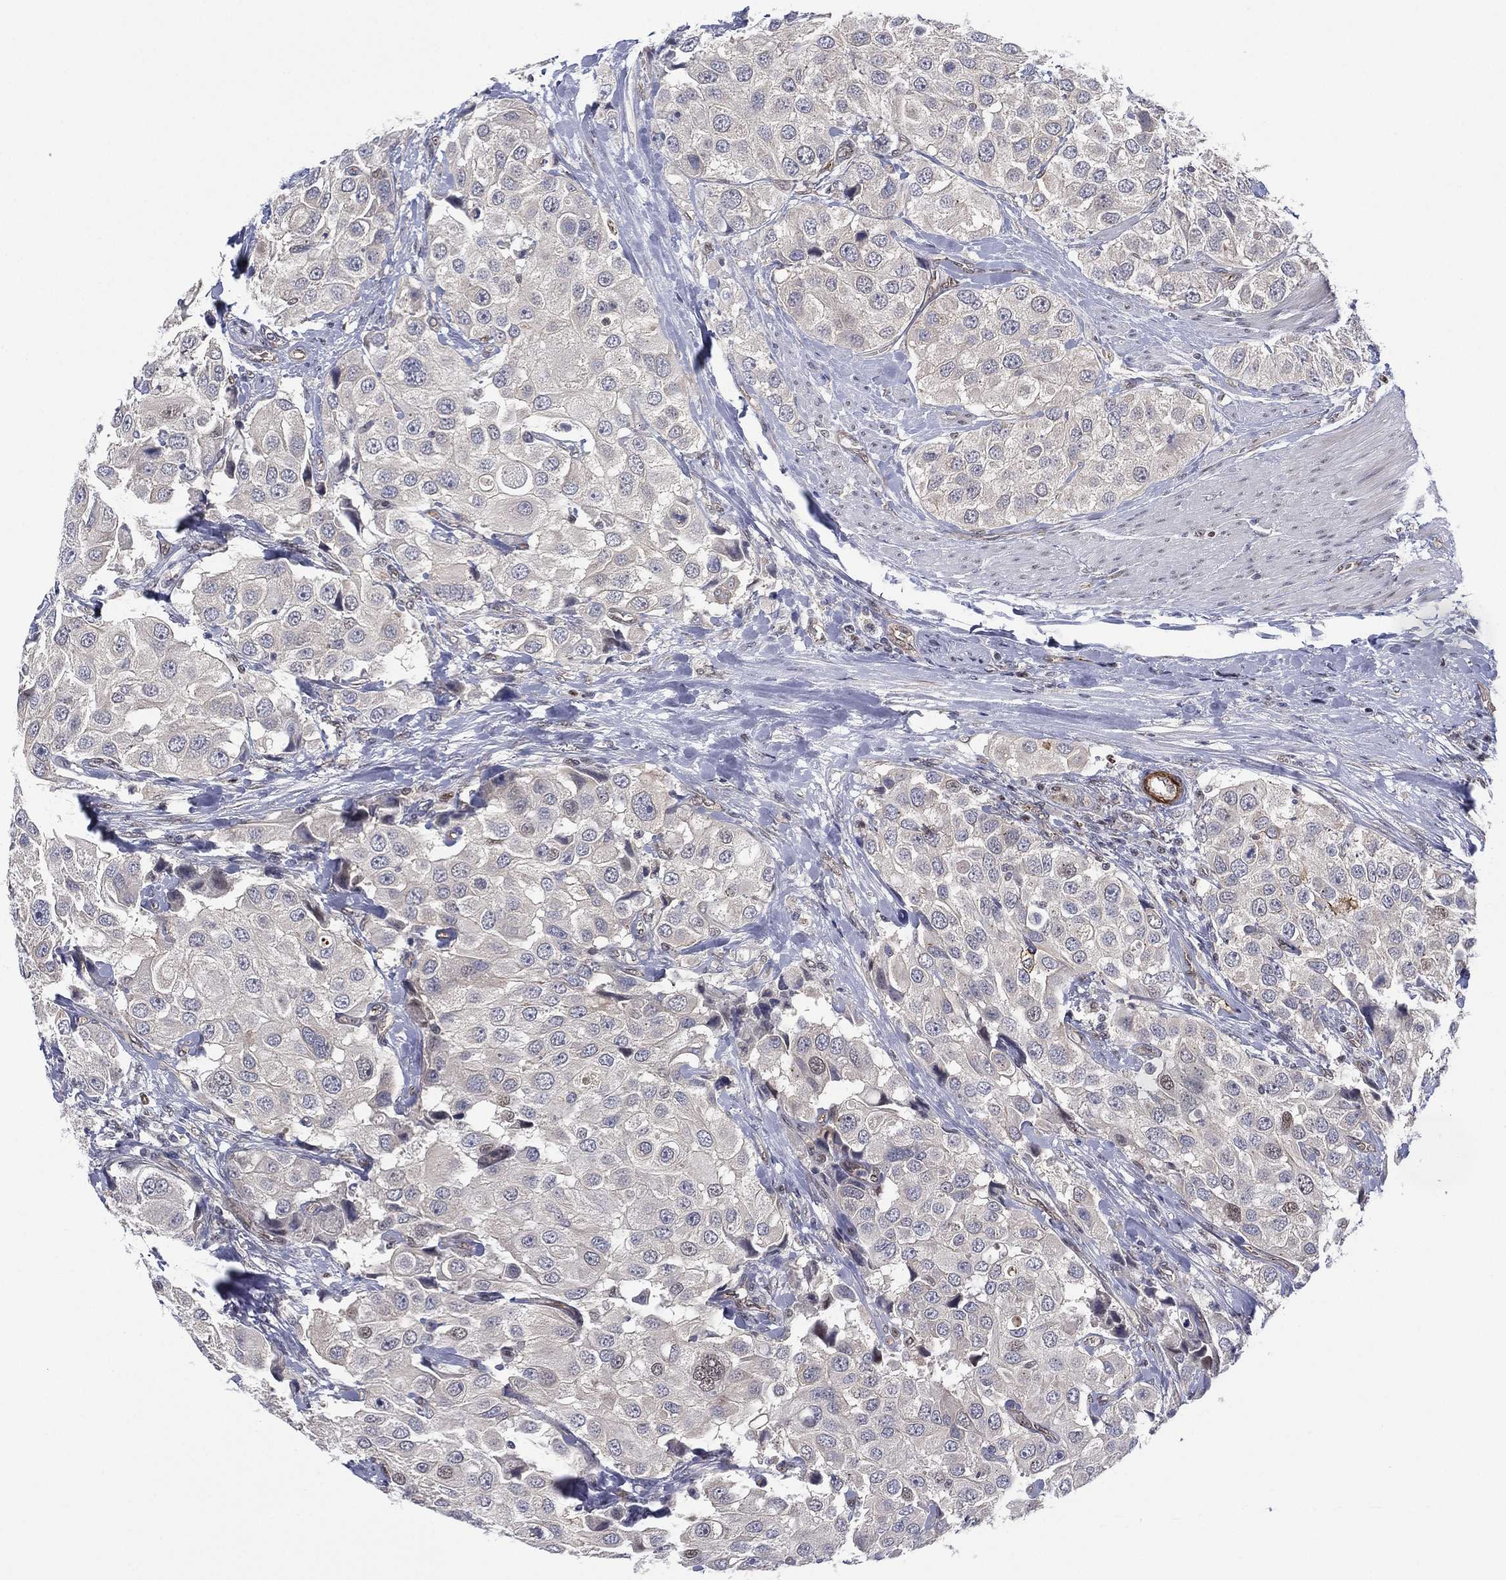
{"staining": {"intensity": "moderate", "quantity": "<25%", "location": "nuclear"}, "tissue": "urothelial cancer", "cell_type": "Tumor cells", "image_type": "cancer", "snomed": [{"axis": "morphology", "description": "Urothelial carcinoma, High grade"}, {"axis": "topography", "description": "Urinary bladder"}], "caption": "A brown stain highlights moderate nuclear staining of a protein in urothelial cancer tumor cells.", "gene": "GSE1", "patient": {"sex": "female", "age": 64}}